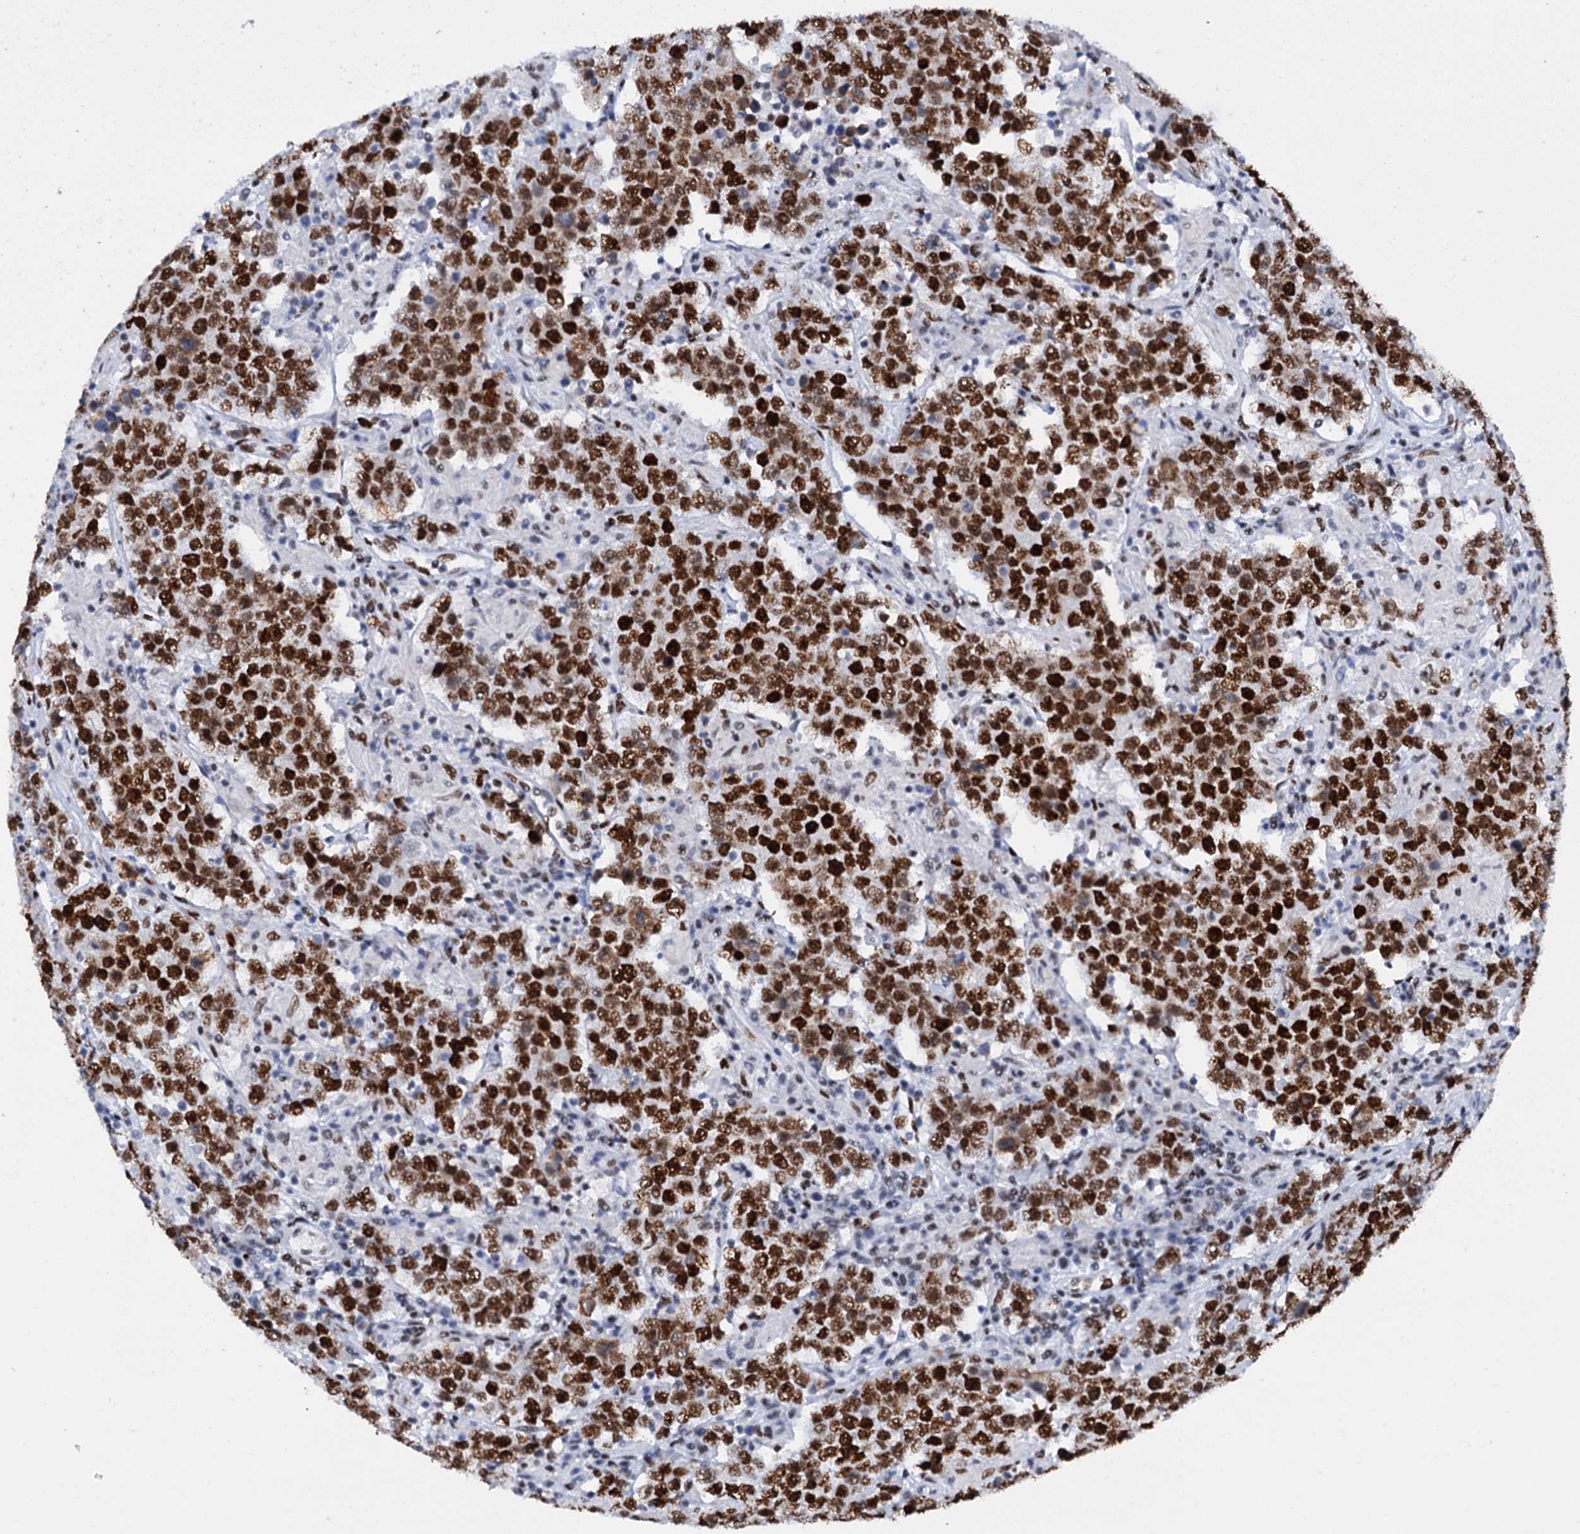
{"staining": {"intensity": "strong", "quantity": ">75%", "location": "nuclear"}, "tissue": "testis cancer", "cell_type": "Tumor cells", "image_type": "cancer", "snomed": [{"axis": "morphology", "description": "Normal tissue, NOS"}, {"axis": "morphology", "description": "Urothelial carcinoma, High grade"}, {"axis": "morphology", "description": "Seminoma, NOS"}, {"axis": "morphology", "description": "Carcinoma, Embryonal, NOS"}, {"axis": "topography", "description": "Urinary bladder"}, {"axis": "topography", "description": "Testis"}], "caption": "A photomicrograph of testis cancer (urothelial carcinoma (high-grade)) stained for a protein exhibits strong nuclear brown staining in tumor cells. (IHC, brightfield microscopy, high magnification).", "gene": "SLTM", "patient": {"sex": "male", "age": 41}}